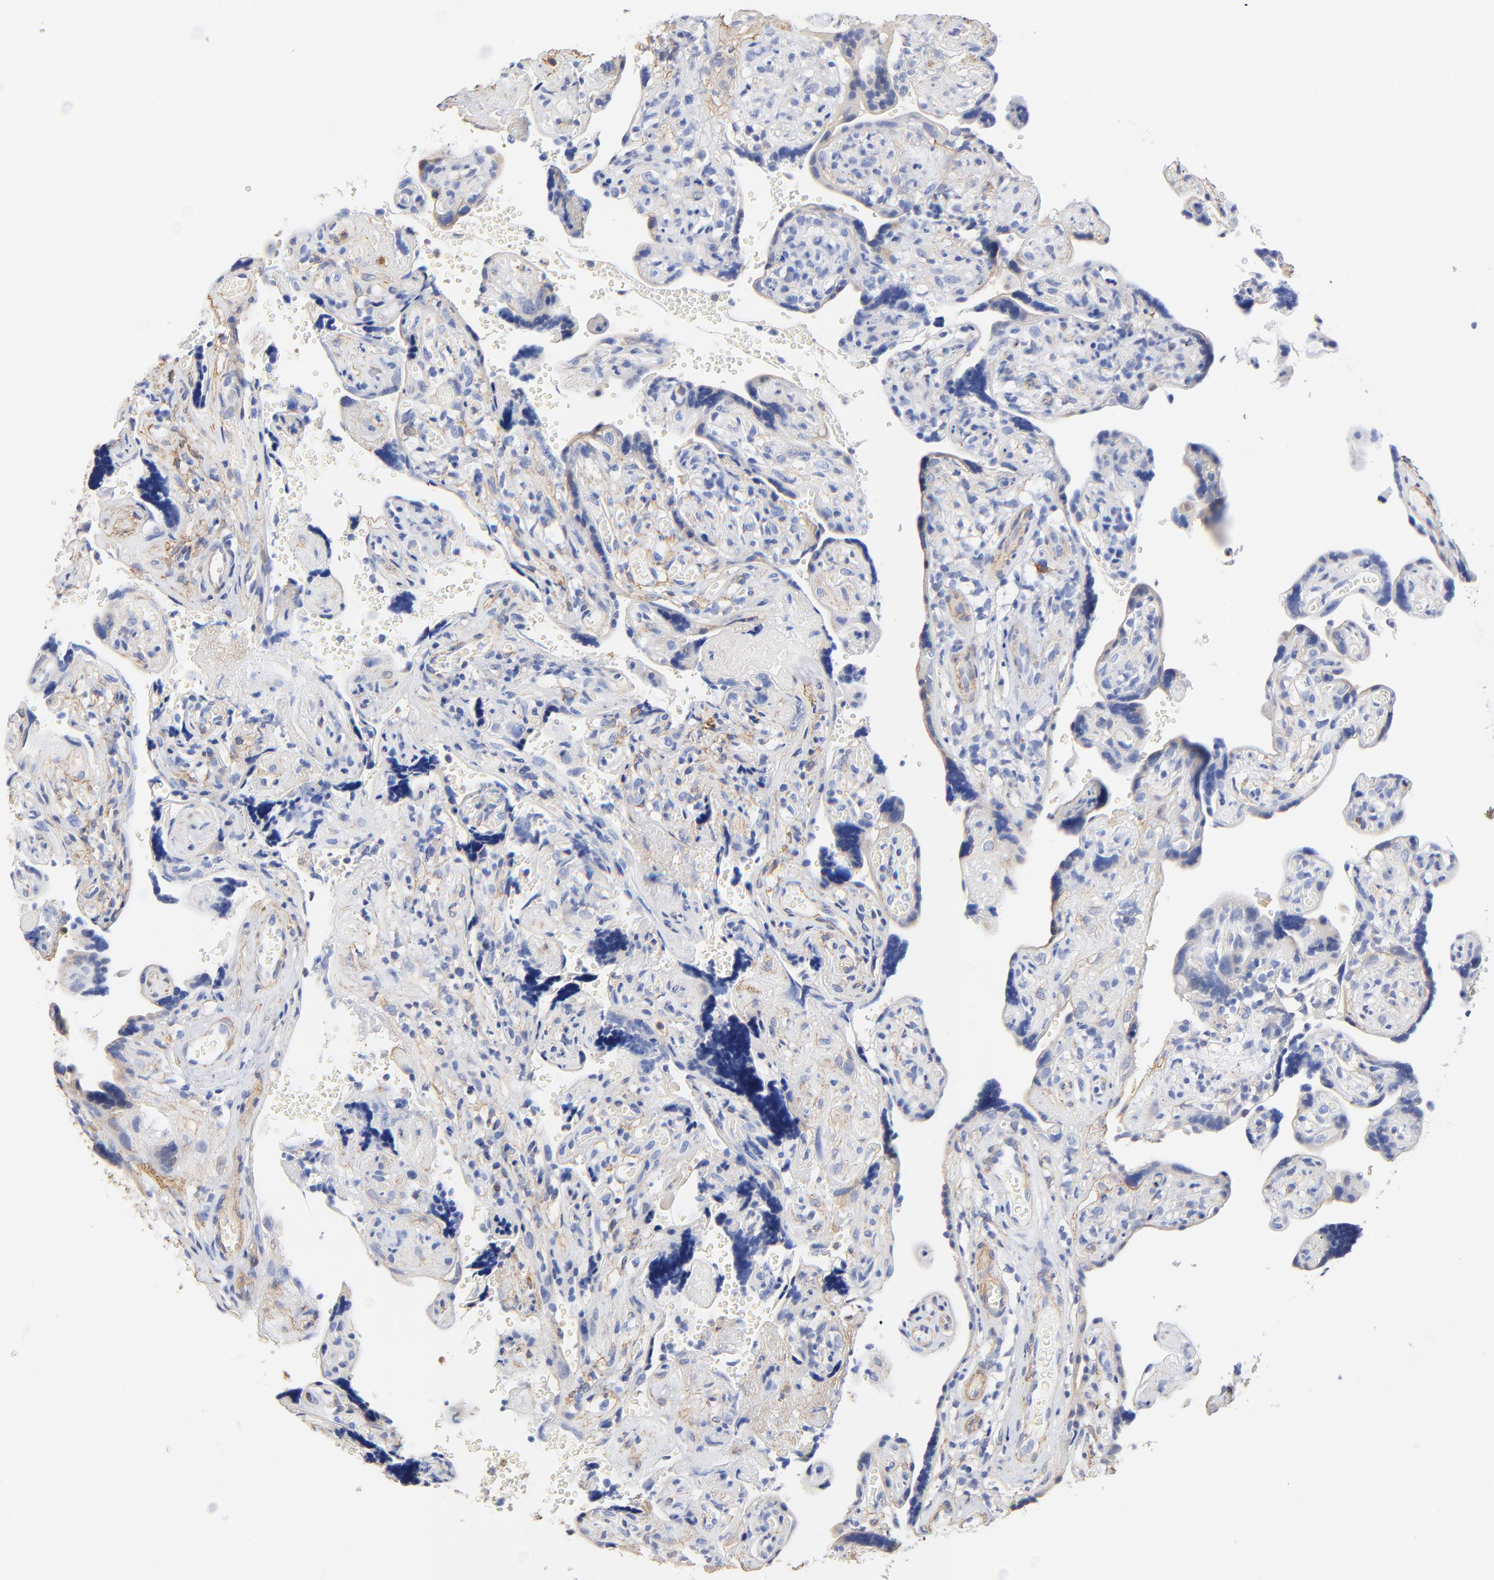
{"staining": {"intensity": "negative", "quantity": "none", "location": "none"}, "tissue": "placenta", "cell_type": "Trophoblastic cells", "image_type": "normal", "snomed": [{"axis": "morphology", "description": "Normal tissue, NOS"}, {"axis": "topography", "description": "Placenta"}], "caption": "This micrograph is of benign placenta stained with immunohistochemistry (IHC) to label a protein in brown with the nuclei are counter-stained blue. There is no staining in trophoblastic cells.", "gene": "TAGLN2", "patient": {"sex": "female", "age": 30}}